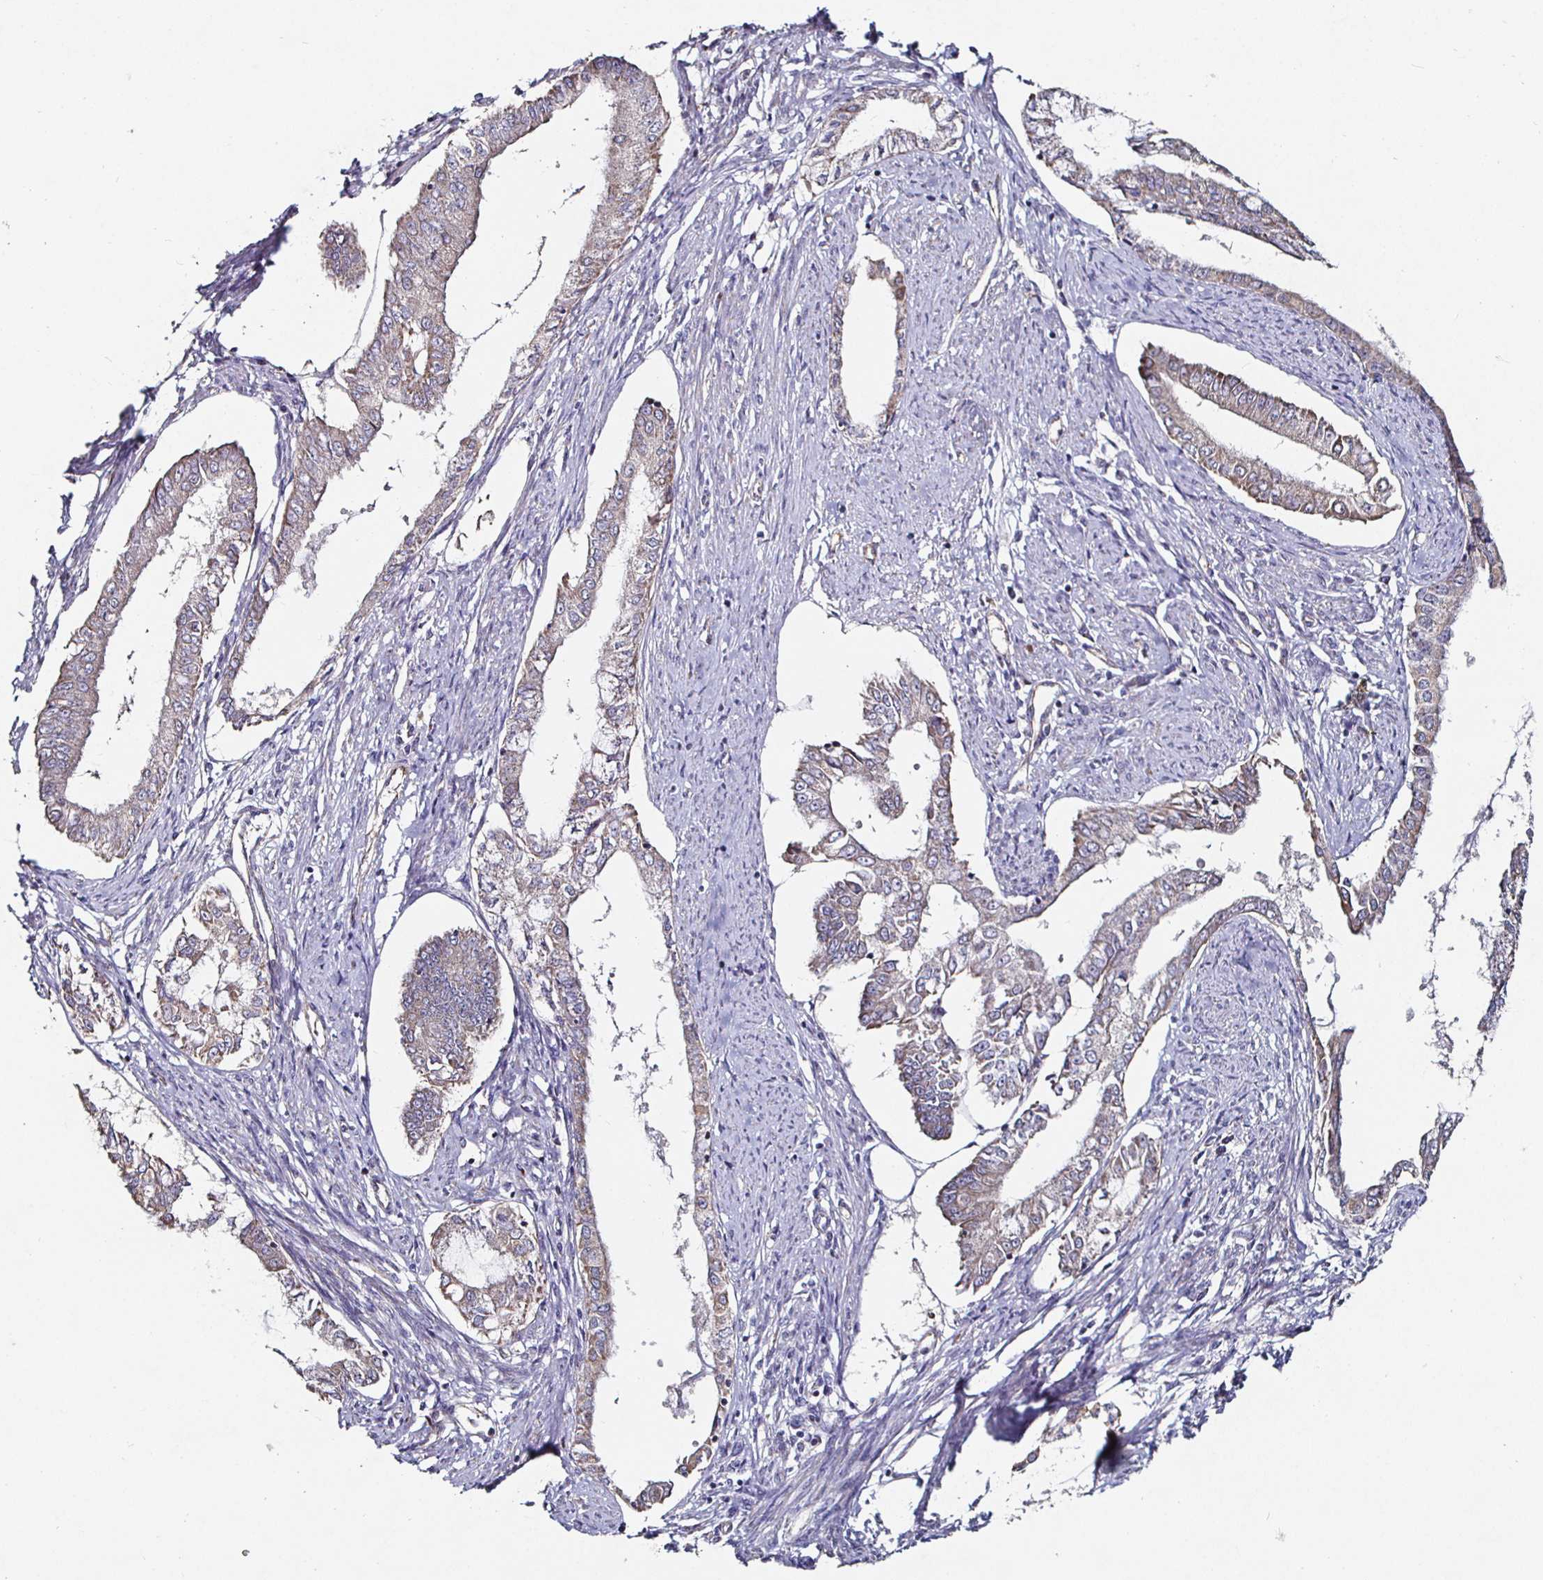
{"staining": {"intensity": "weak", "quantity": "25%-75%", "location": "cytoplasmic/membranous"}, "tissue": "endometrial cancer", "cell_type": "Tumor cells", "image_type": "cancer", "snomed": [{"axis": "morphology", "description": "Adenocarcinoma, NOS"}, {"axis": "topography", "description": "Endometrium"}], "caption": "IHC of adenocarcinoma (endometrial) reveals low levels of weak cytoplasmic/membranous staining in about 25%-75% of tumor cells.", "gene": "NRSN1", "patient": {"sex": "female", "age": 76}}